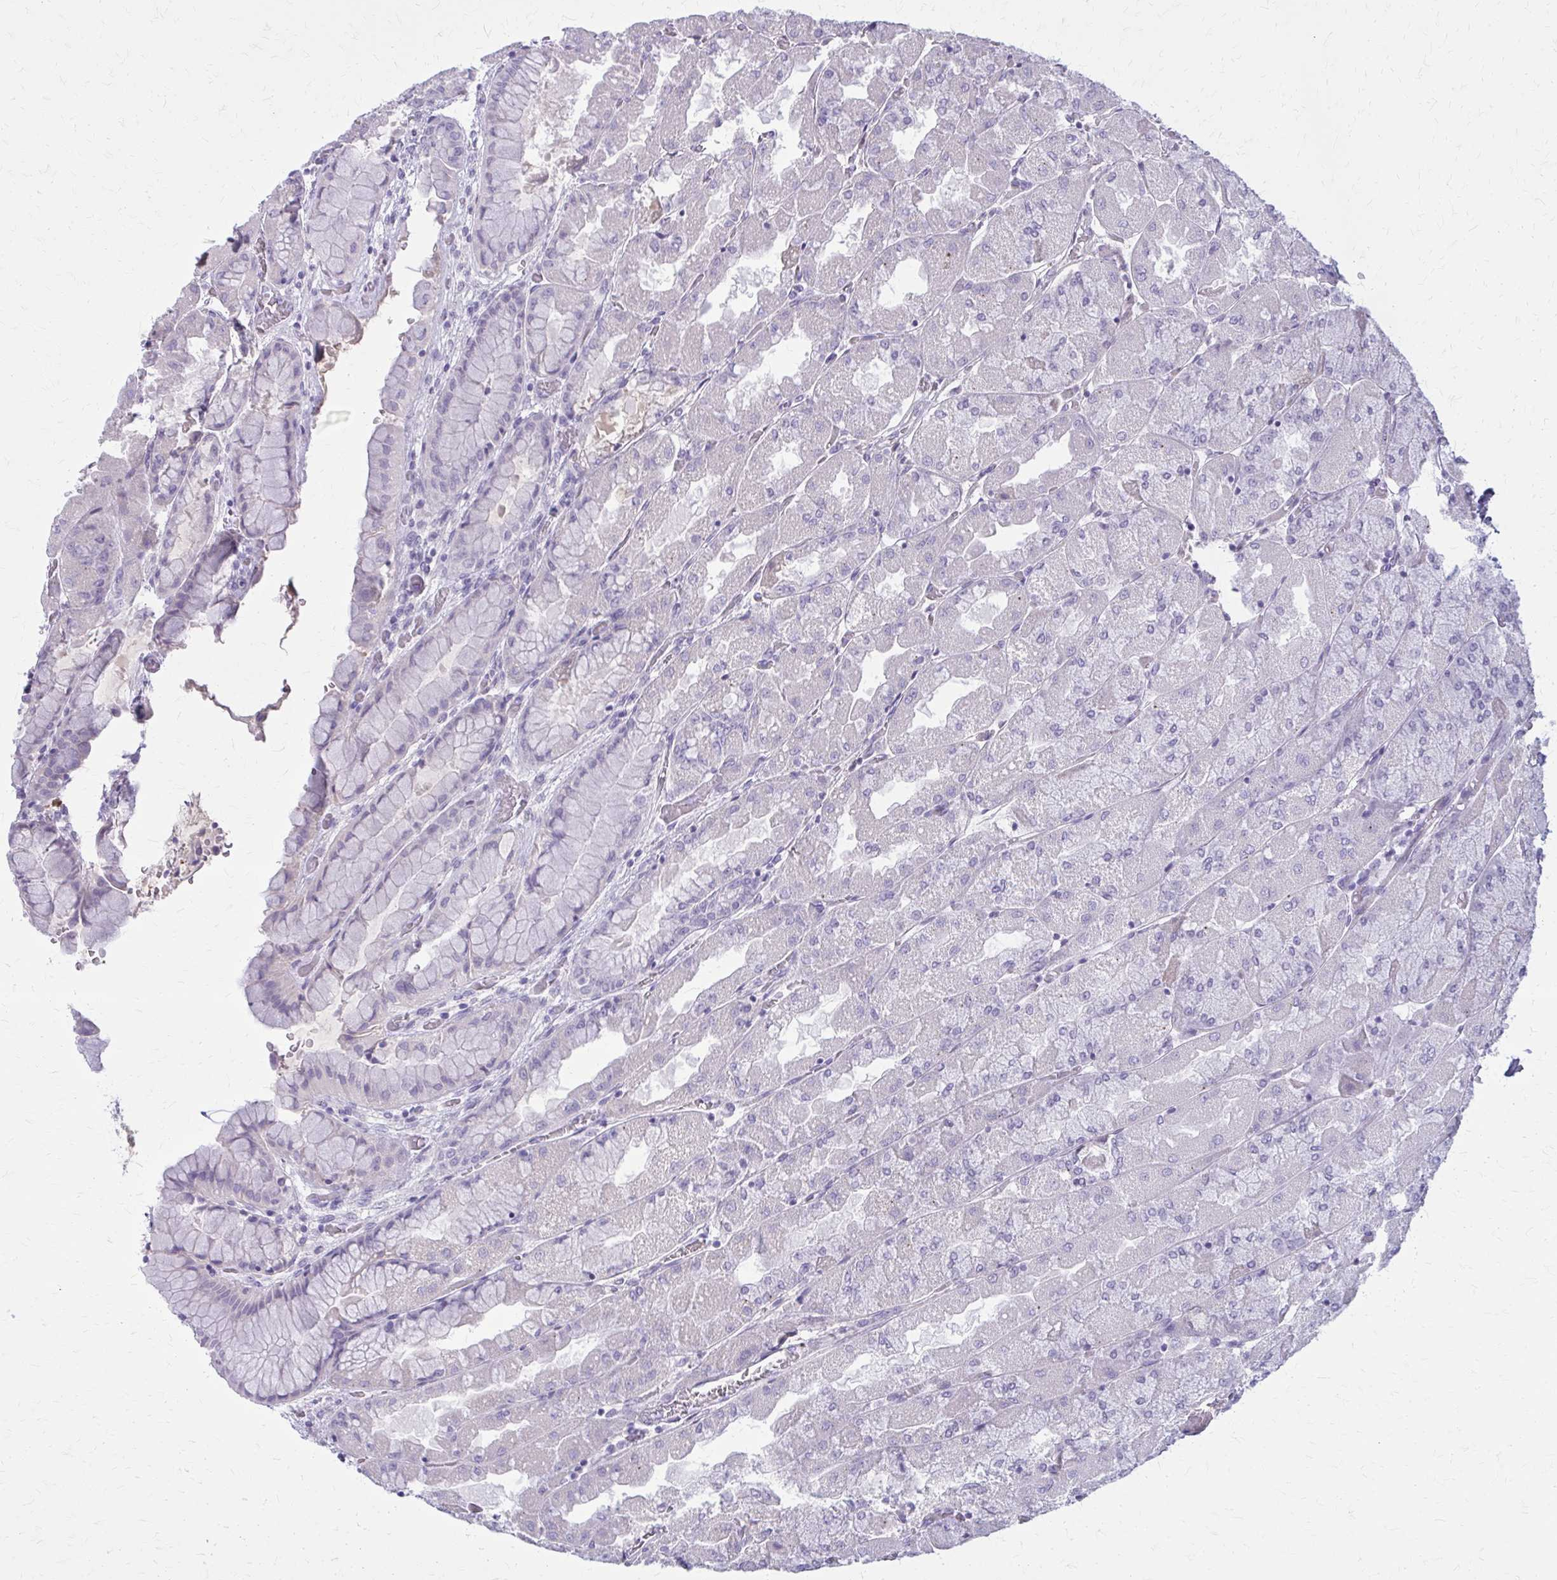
{"staining": {"intensity": "negative", "quantity": "none", "location": "none"}, "tissue": "stomach", "cell_type": "Glandular cells", "image_type": "normal", "snomed": [{"axis": "morphology", "description": "Normal tissue, NOS"}, {"axis": "topography", "description": "Stomach"}], "caption": "This is an IHC micrograph of unremarkable human stomach. There is no staining in glandular cells.", "gene": "SERPIND1", "patient": {"sex": "female", "age": 61}}